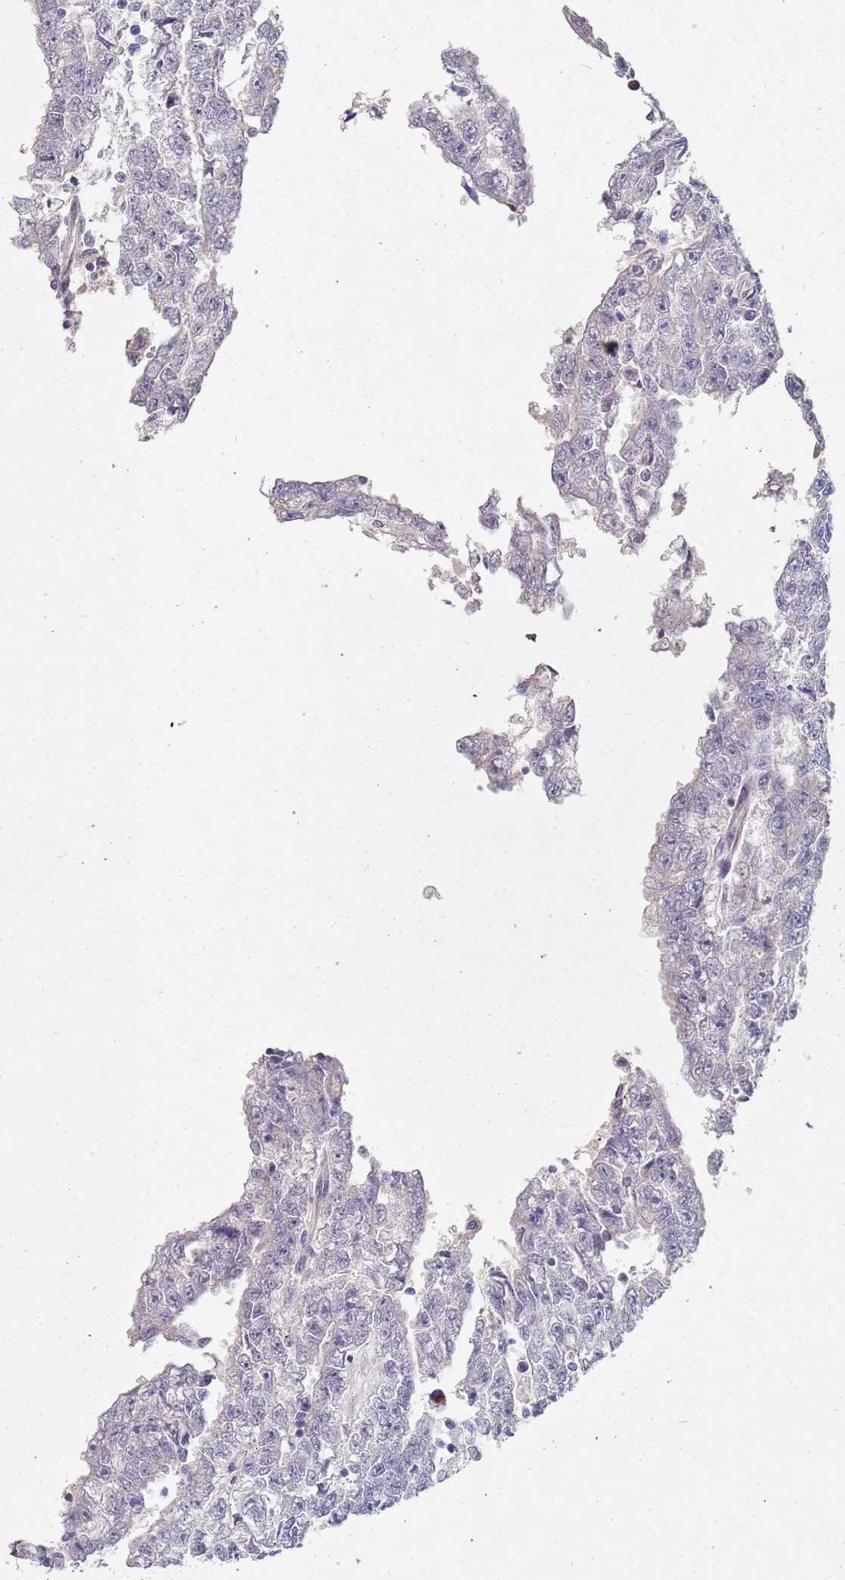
{"staining": {"intensity": "negative", "quantity": "none", "location": "none"}, "tissue": "testis cancer", "cell_type": "Tumor cells", "image_type": "cancer", "snomed": [{"axis": "morphology", "description": "Carcinoma, Embryonal, NOS"}, {"axis": "topography", "description": "Testis"}], "caption": "Immunohistochemical staining of testis cancer shows no significant expression in tumor cells.", "gene": "TNPO2", "patient": {"sex": "male", "age": 25}}